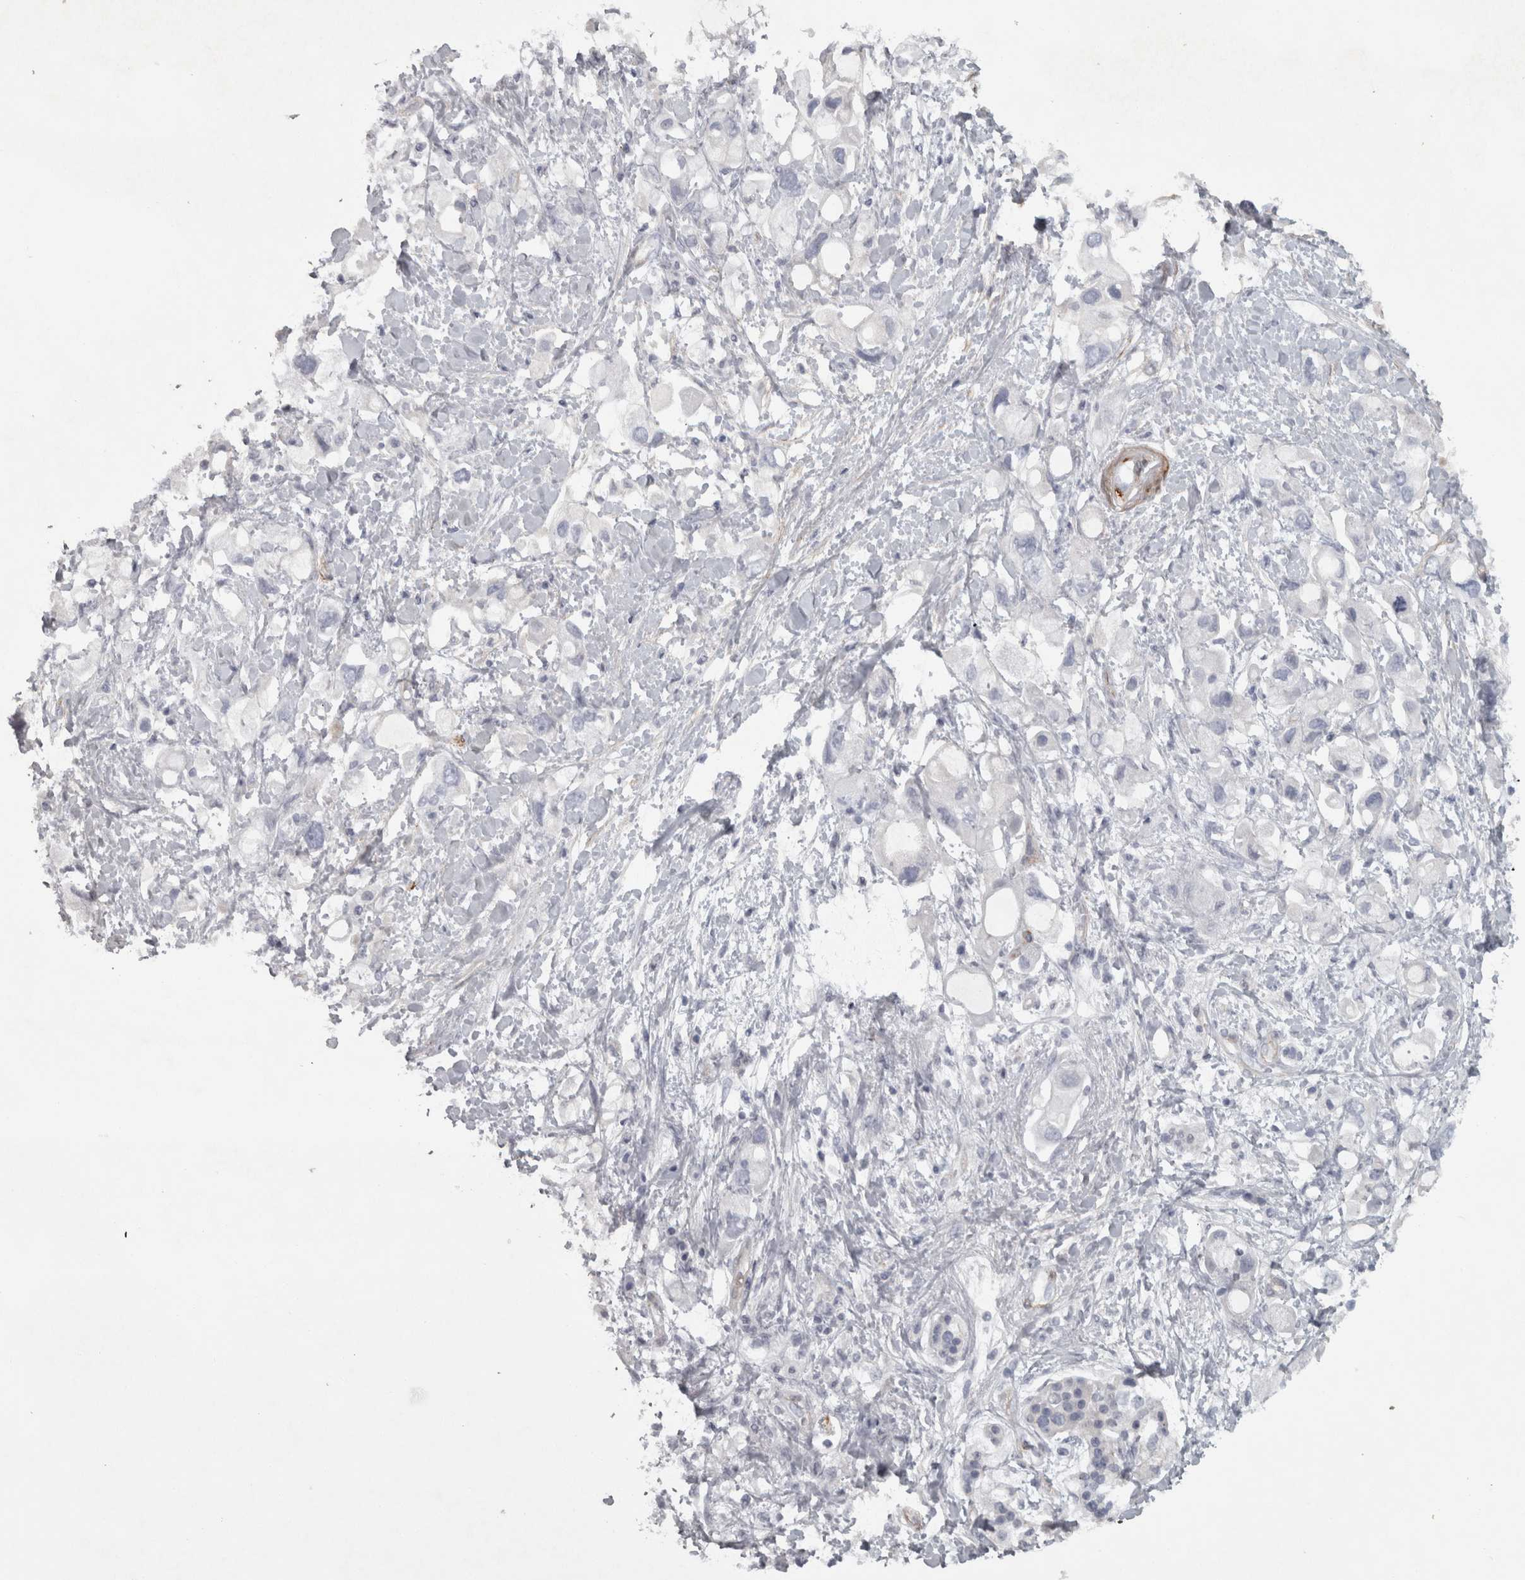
{"staining": {"intensity": "negative", "quantity": "none", "location": "none"}, "tissue": "pancreatic cancer", "cell_type": "Tumor cells", "image_type": "cancer", "snomed": [{"axis": "morphology", "description": "Adenocarcinoma, NOS"}, {"axis": "topography", "description": "Pancreas"}], "caption": "An immunohistochemistry histopathology image of pancreatic cancer is shown. There is no staining in tumor cells of pancreatic cancer.", "gene": "PPP1R12B", "patient": {"sex": "female", "age": 56}}